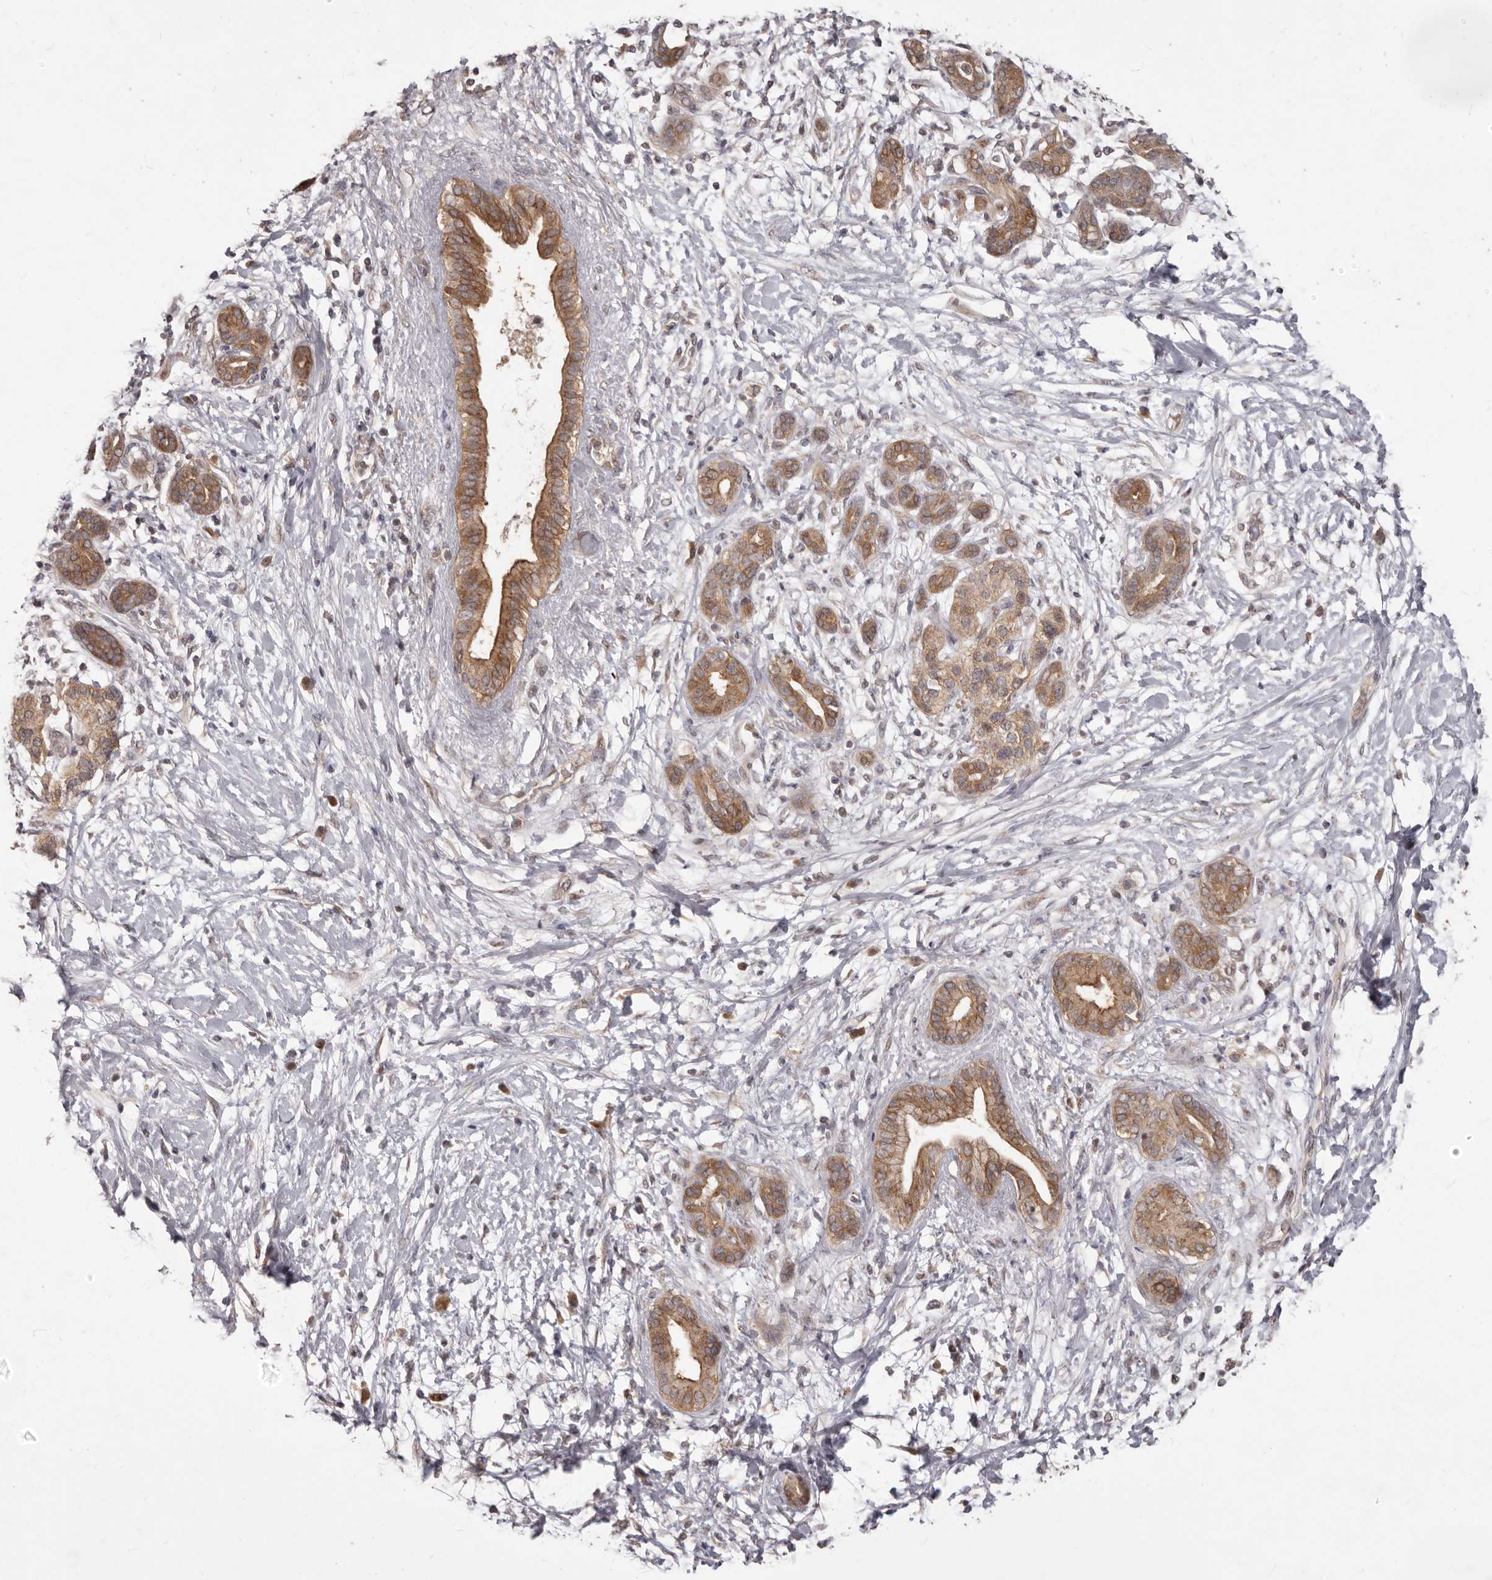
{"staining": {"intensity": "moderate", "quantity": ">75%", "location": "cytoplasmic/membranous"}, "tissue": "pancreatic cancer", "cell_type": "Tumor cells", "image_type": "cancer", "snomed": [{"axis": "morphology", "description": "Adenocarcinoma, NOS"}, {"axis": "topography", "description": "Pancreas"}], "caption": "Pancreatic cancer (adenocarcinoma) tissue displays moderate cytoplasmic/membranous expression in approximately >75% of tumor cells, visualized by immunohistochemistry.", "gene": "MTO1", "patient": {"sex": "male", "age": 58}}